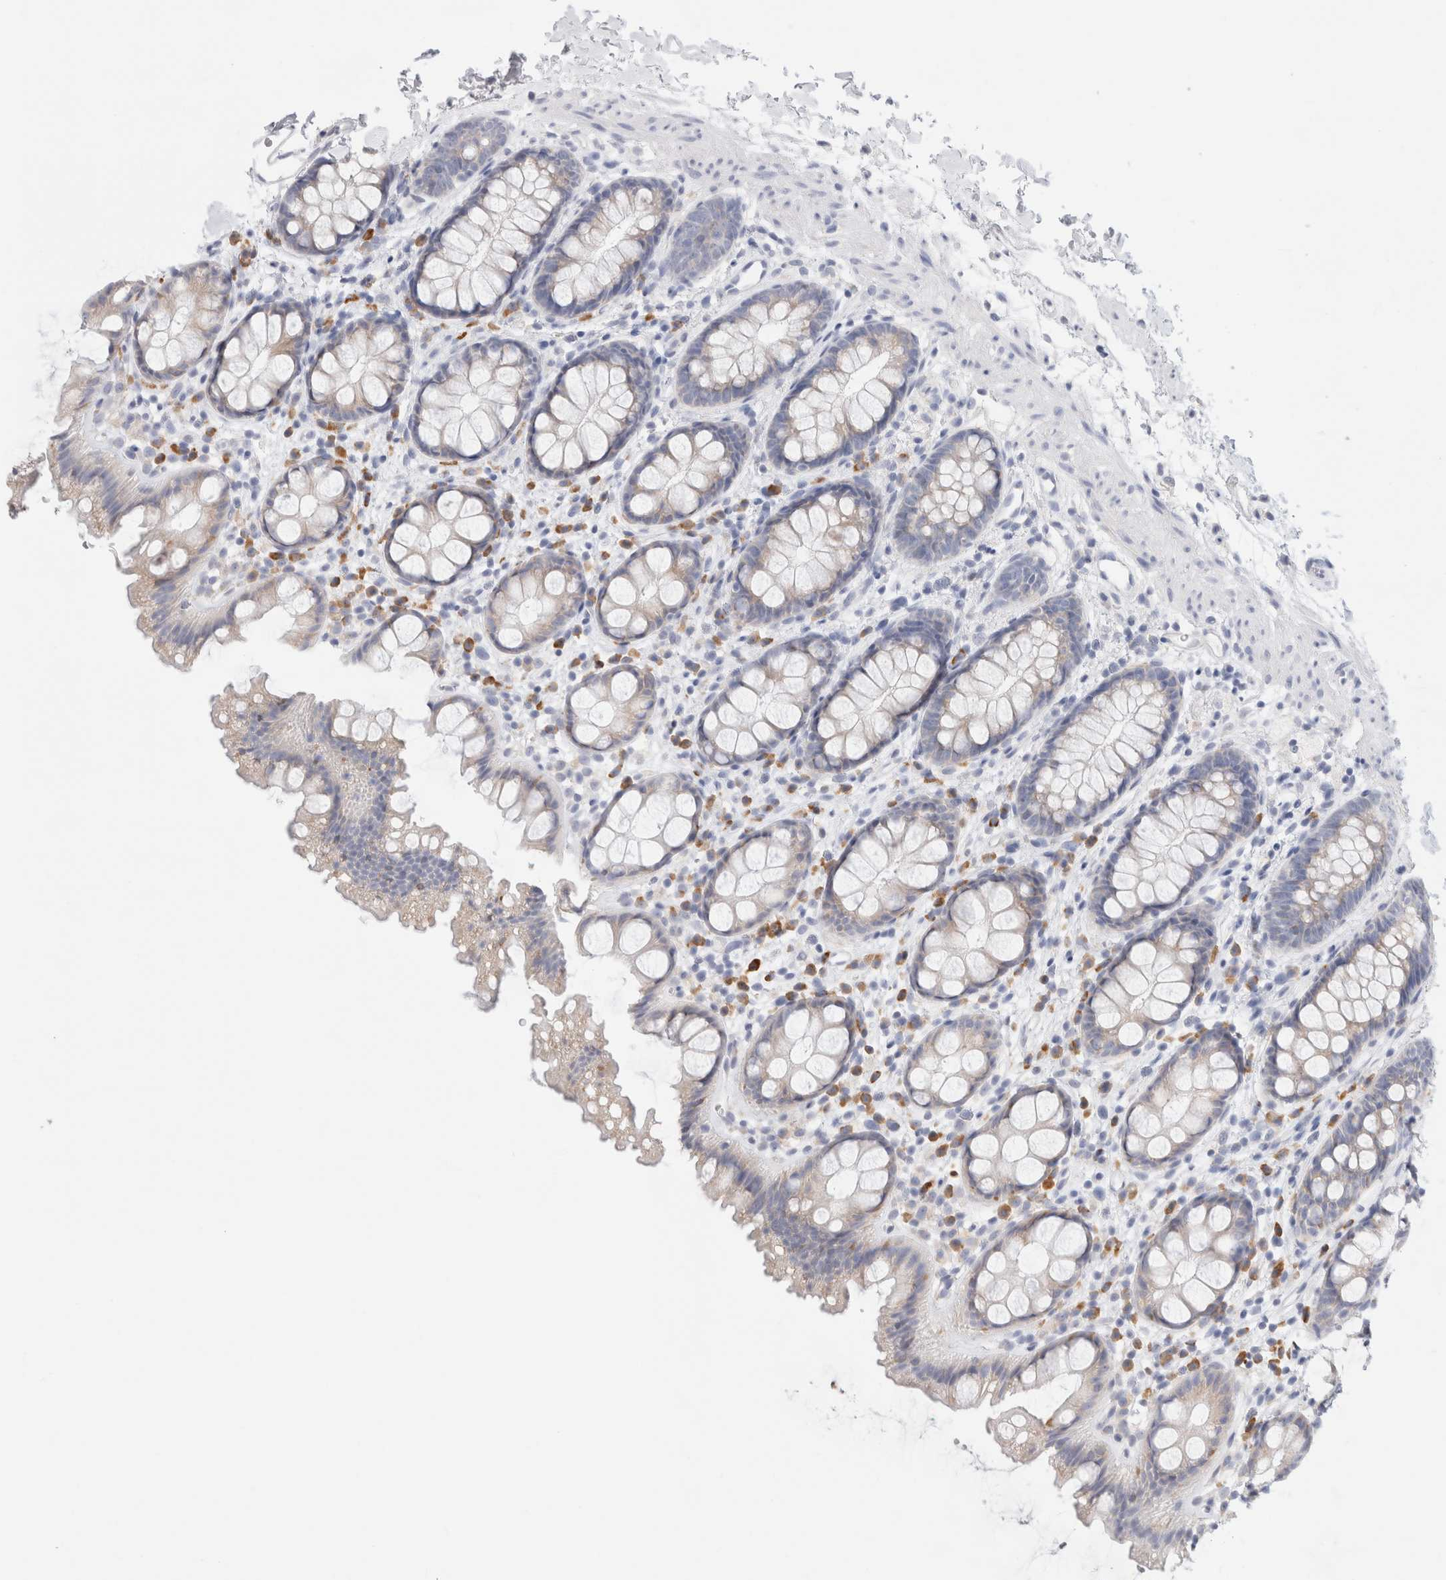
{"staining": {"intensity": "weak", "quantity": "<25%", "location": "cytoplasmic/membranous"}, "tissue": "rectum", "cell_type": "Glandular cells", "image_type": "normal", "snomed": [{"axis": "morphology", "description": "Normal tissue, NOS"}, {"axis": "topography", "description": "Rectum"}], "caption": "A micrograph of human rectum is negative for staining in glandular cells. The staining was performed using DAB (3,3'-diaminobenzidine) to visualize the protein expression in brown, while the nuclei were stained in blue with hematoxylin (Magnification: 20x).", "gene": "CSK", "patient": {"sex": "female", "age": 65}}